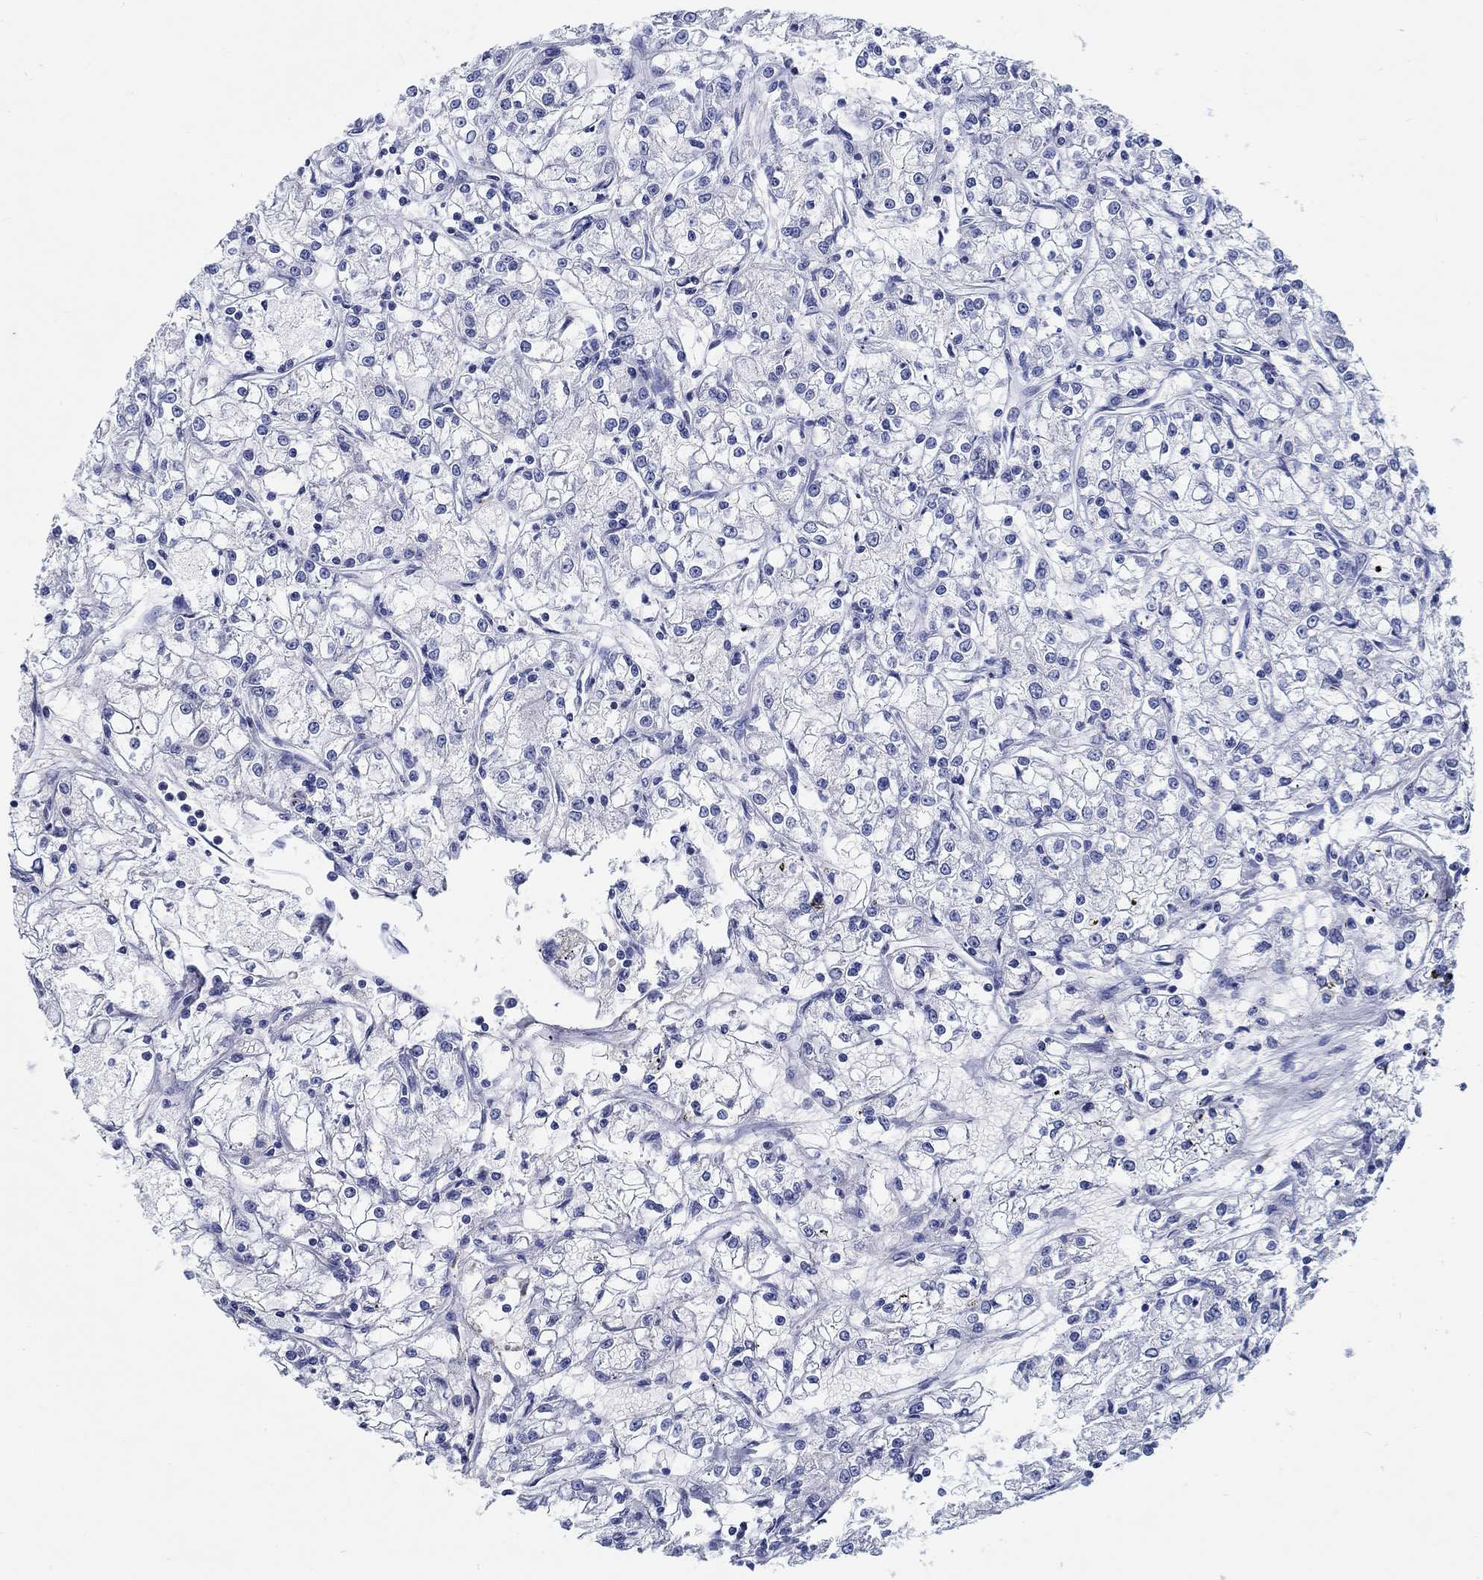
{"staining": {"intensity": "negative", "quantity": "none", "location": "none"}, "tissue": "renal cancer", "cell_type": "Tumor cells", "image_type": "cancer", "snomed": [{"axis": "morphology", "description": "Adenocarcinoma, NOS"}, {"axis": "topography", "description": "Kidney"}], "caption": "A photomicrograph of renal cancer stained for a protein exhibits no brown staining in tumor cells. (Immunohistochemistry, brightfield microscopy, high magnification).", "gene": "FBXO2", "patient": {"sex": "female", "age": 59}}